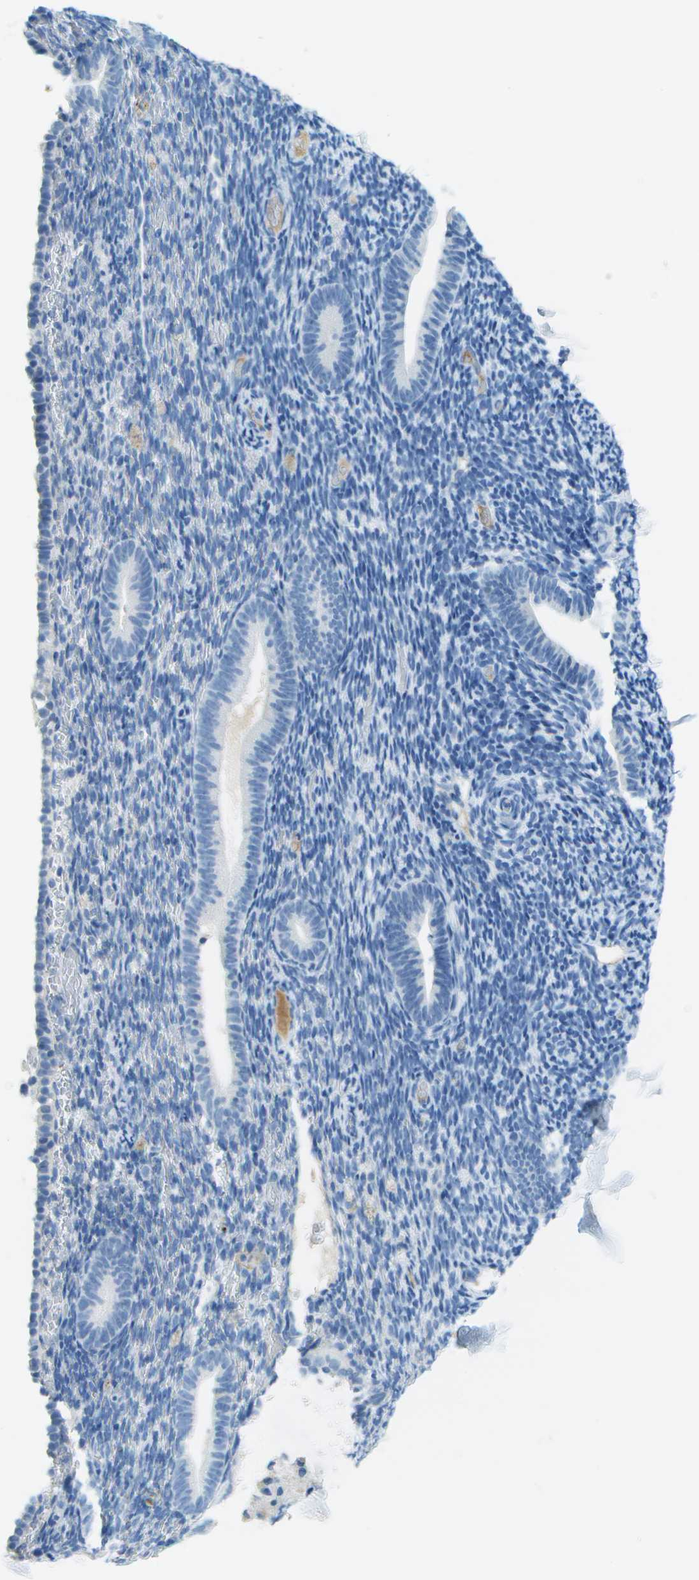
{"staining": {"intensity": "negative", "quantity": "none", "location": "none"}, "tissue": "endometrium", "cell_type": "Cells in endometrial stroma", "image_type": "normal", "snomed": [{"axis": "morphology", "description": "Normal tissue, NOS"}, {"axis": "topography", "description": "Endometrium"}], "caption": "DAB immunohistochemical staining of benign endometrium exhibits no significant staining in cells in endometrial stroma.", "gene": "C1S", "patient": {"sex": "female", "age": 51}}